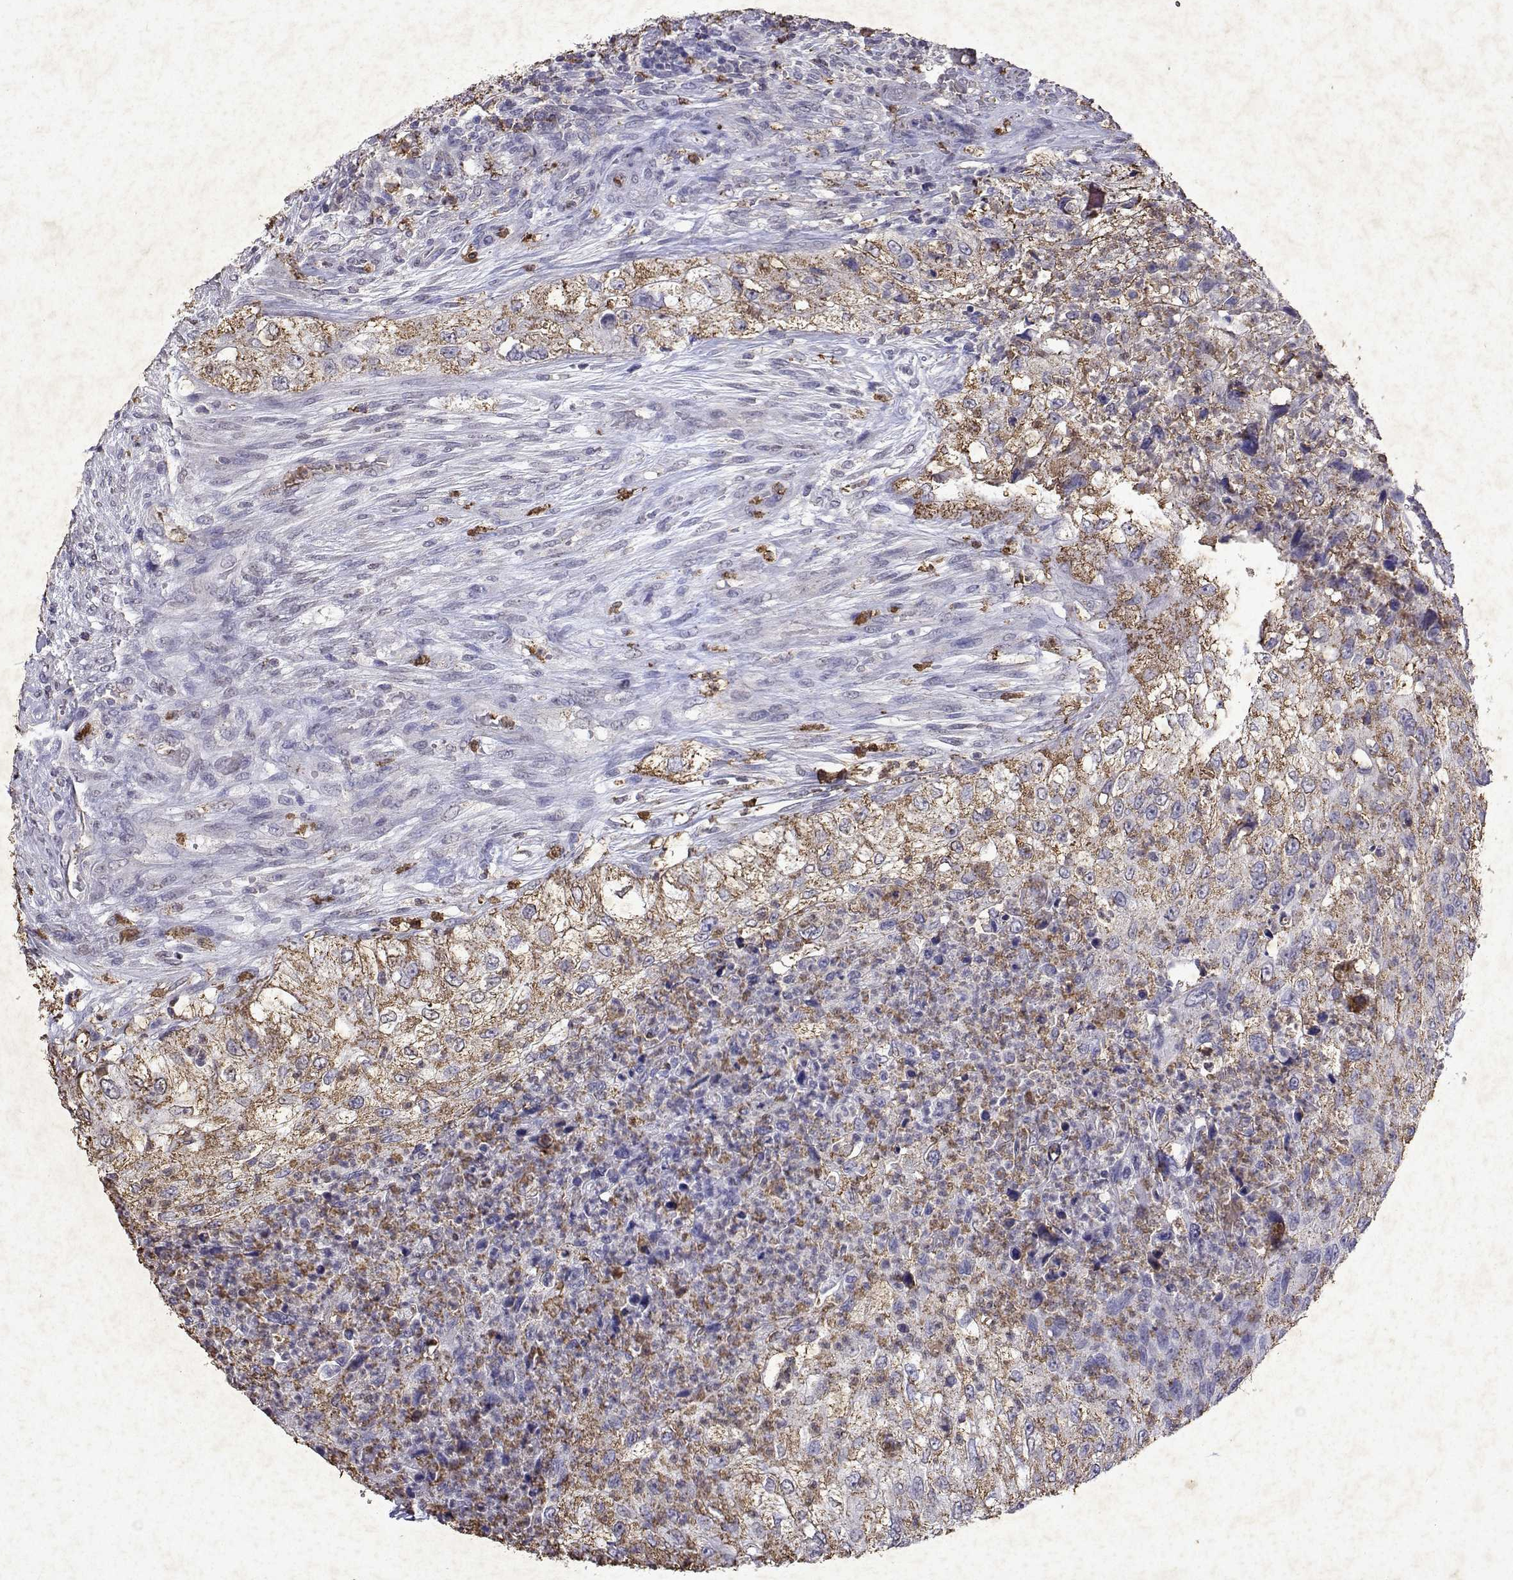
{"staining": {"intensity": "moderate", "quantity": ">75%", "location": "cytoplasmic/membranous"}, "tissue": "urothelial cancer", "cell_type": "Tumor cells", "image_type": "cancer", "snomed": [{"axis": "morphology", "description": "Urothelial carcinoma, High grade"}, {"axis": "topography", "description": "Urinary bladder"}], "caption": "IHC (DAB) staining of urothelial carcinoma (high-grade) demonstrates moderate cytoplasmic/membranous protein positivity in about >75% of tumor cells.", "gene": "DUSP28", "patient": {"sex": "female", "age": 60}}